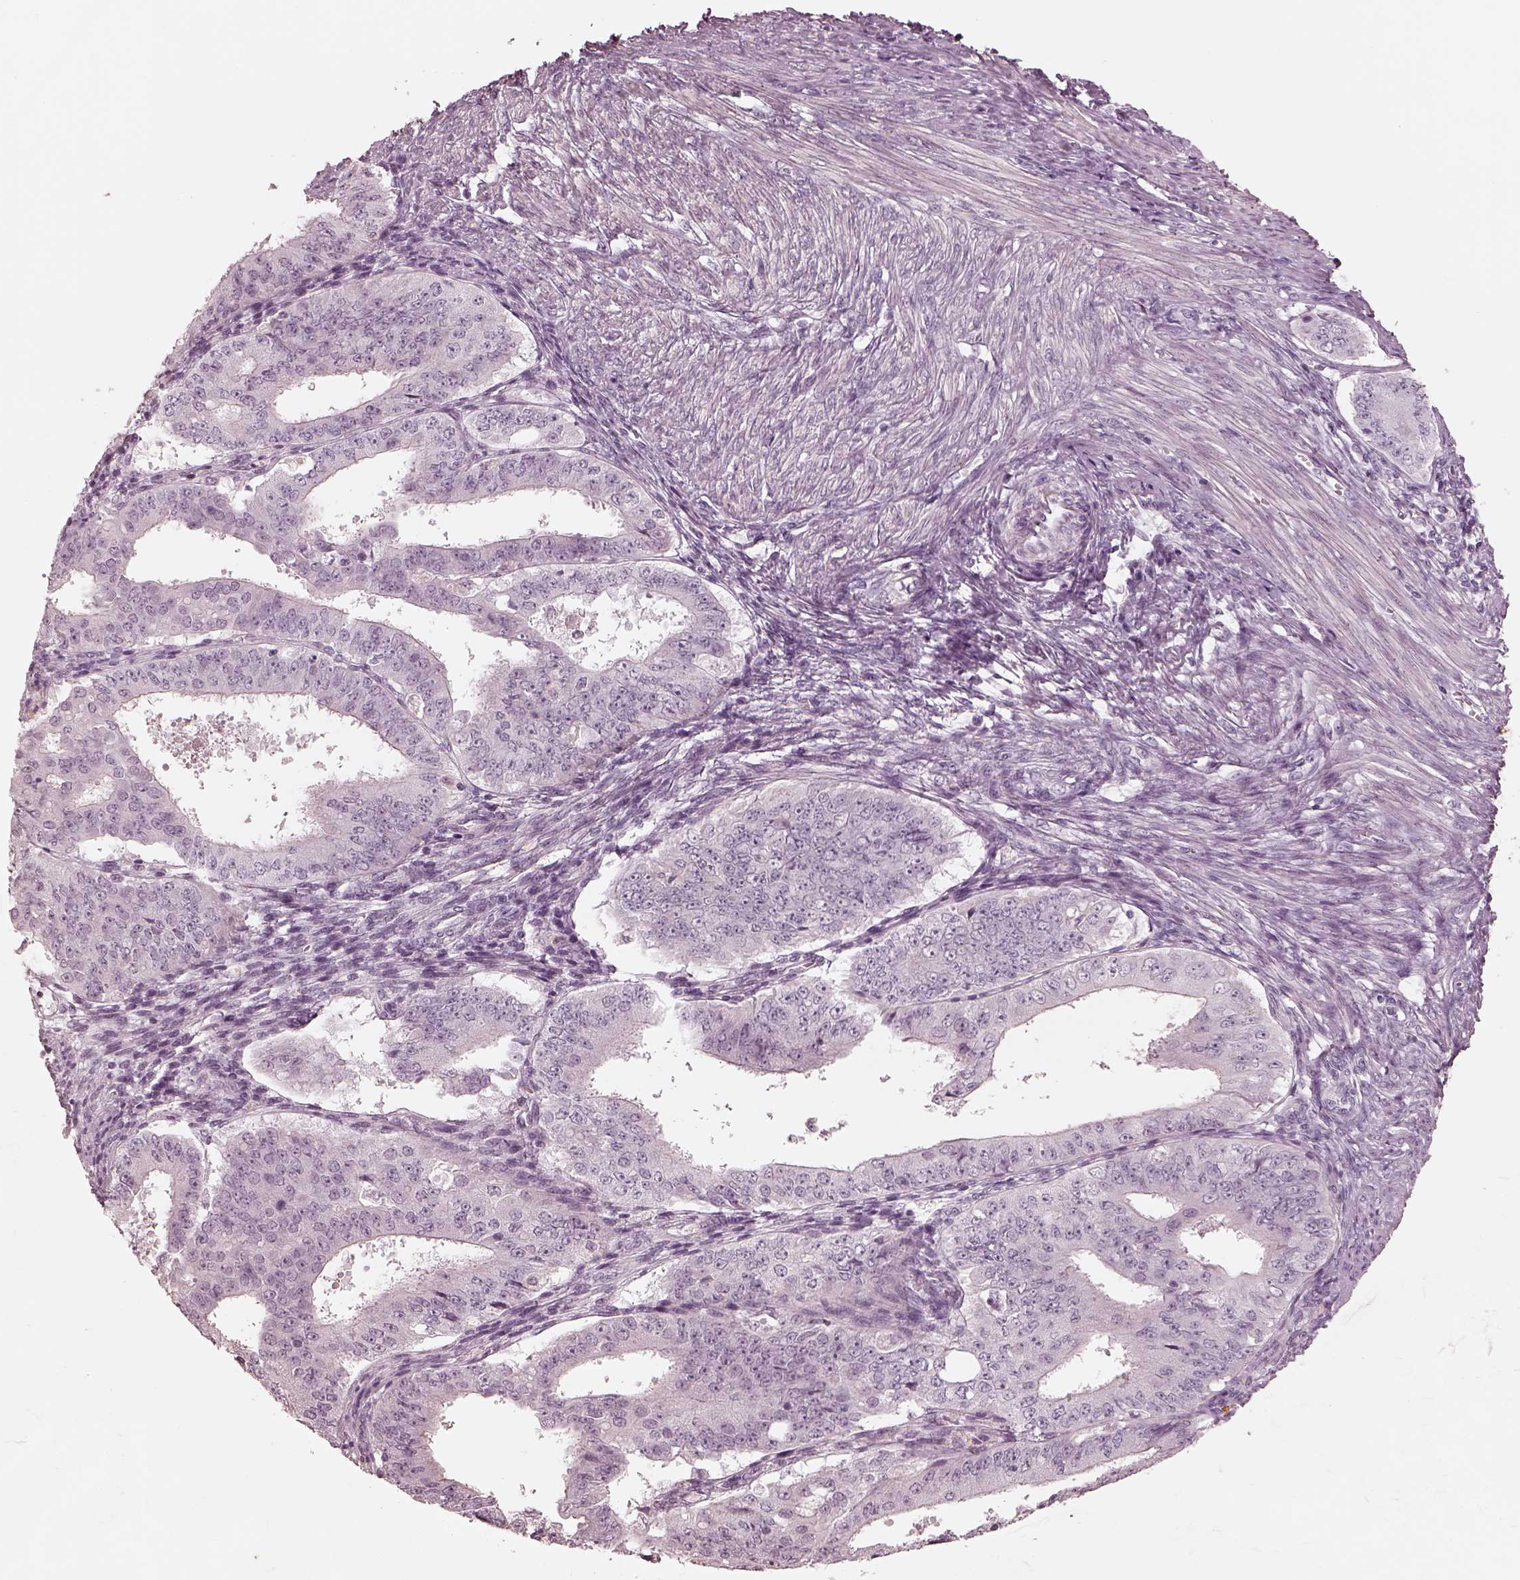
{"staining": {"intensity": "negative", "quantity": "none", "location": "none"}, "tissue": "ovarian cancer", "cell_type": "Tumor cells", "image_type": "cancer", "snomed": [{"axis": "morphology", "description": "Carcinoma, endometroid"}, {"axis": "topography", "description": "Ovary"}], "caption": "Tumor cells are negative for brown protein staining in endometroid carcinoma (ovarian).", "gene": "ADRB3", "patient": {"sex": "female", "age": 42}}